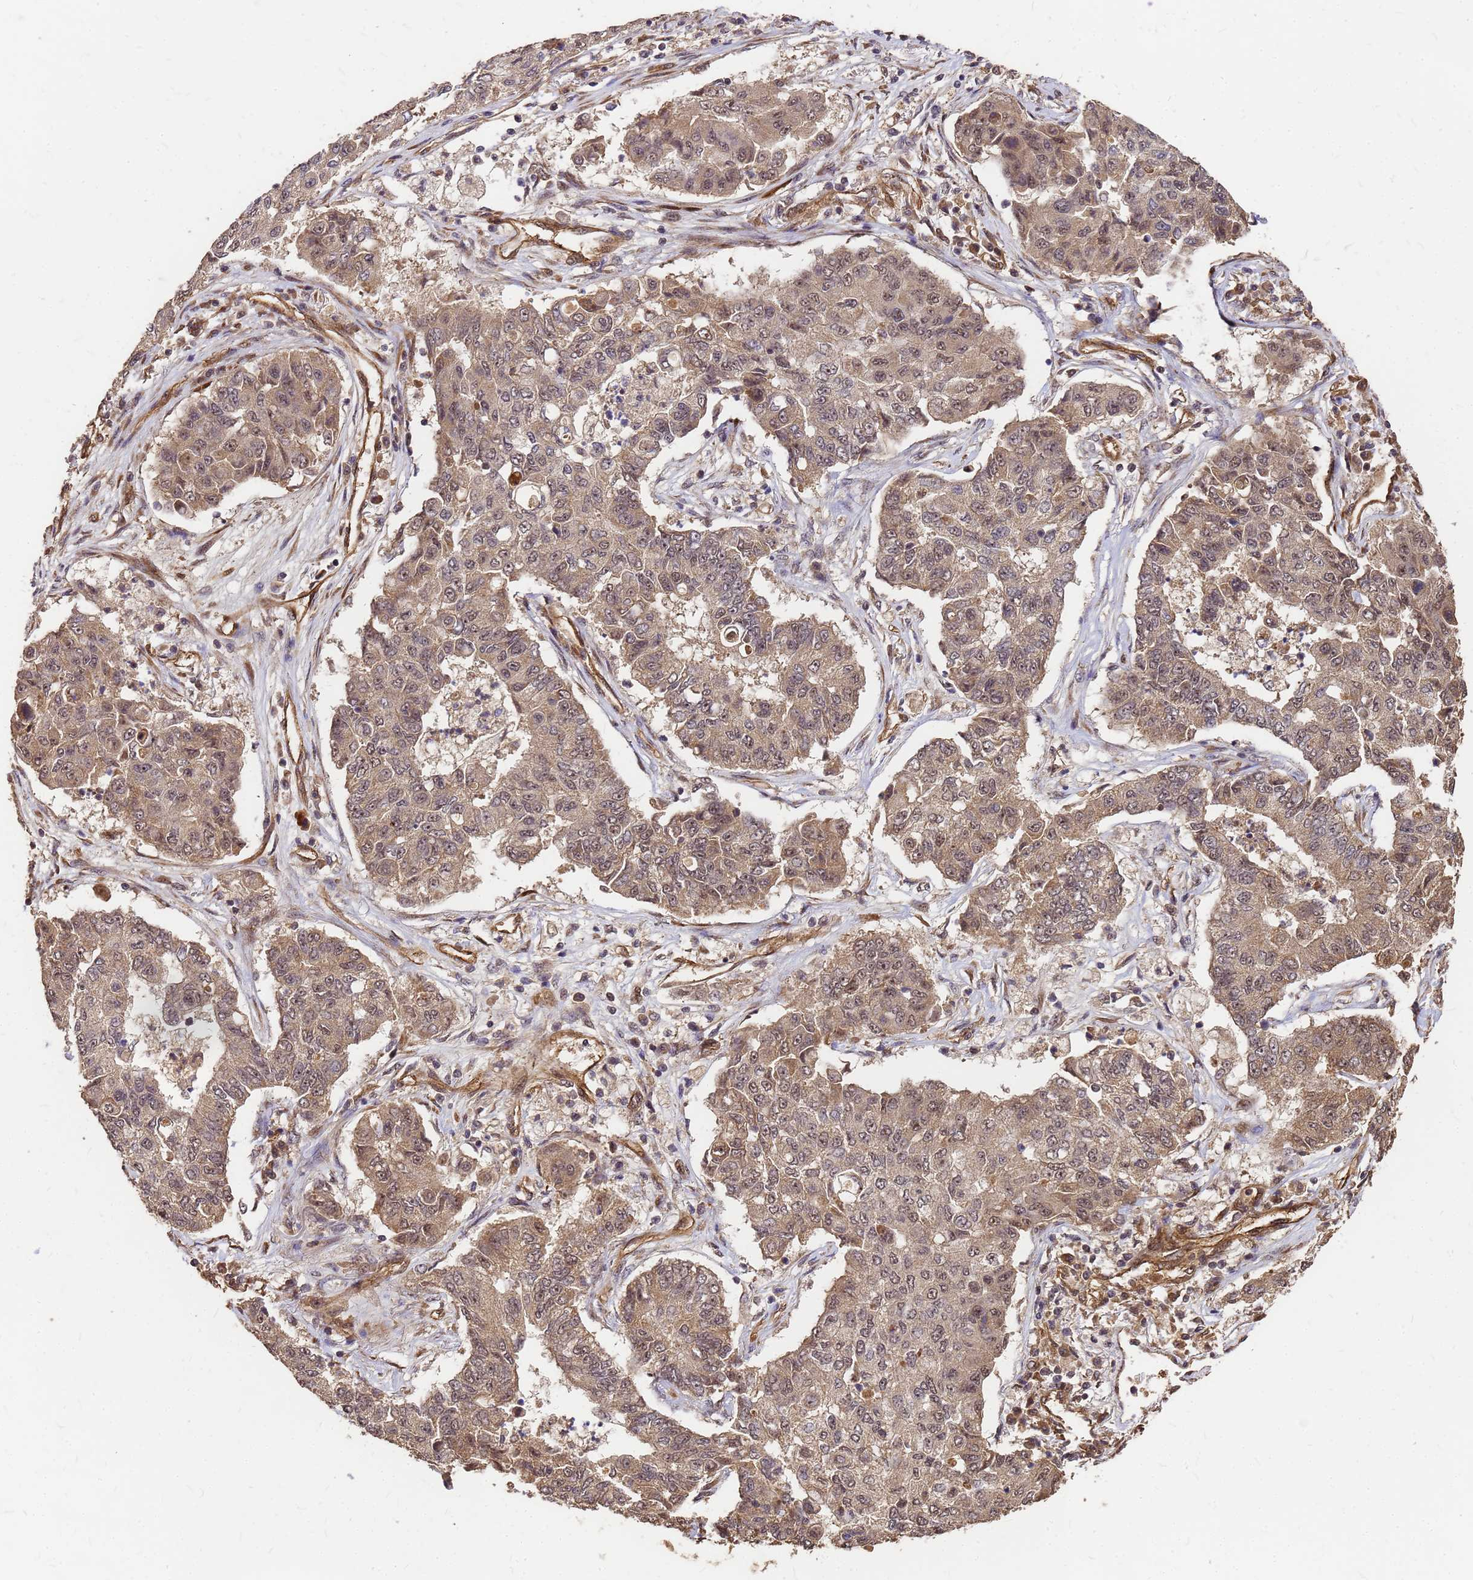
{"staining": {"intensity": "weak", "quantity": "25%-75%", "location": "cytoplasmic/membranous,nuclear"}, "tissue": "lung cancer", "cell_type": "Tumor cells", "image_type": "cancer", "snomed": [{"axis": "morphology", "description": "Squamous cell carcinoma, NOS"}, {"axis": "topography", "description": "Lung"}], "caption": "High-magnification brightfield microscopy of lung squamous cell carcinoma stained with DAB (3,3'-diaminobenzidine) (brown) and counterstained with hematoxylin (blue). tumor cells exhibit weak cytoplasmic/membranous and nuclear expression is seen in approximately25%-75% of cells.", "gene": "GPATCH8", "patient": {"sex": "male", "age": 74}}